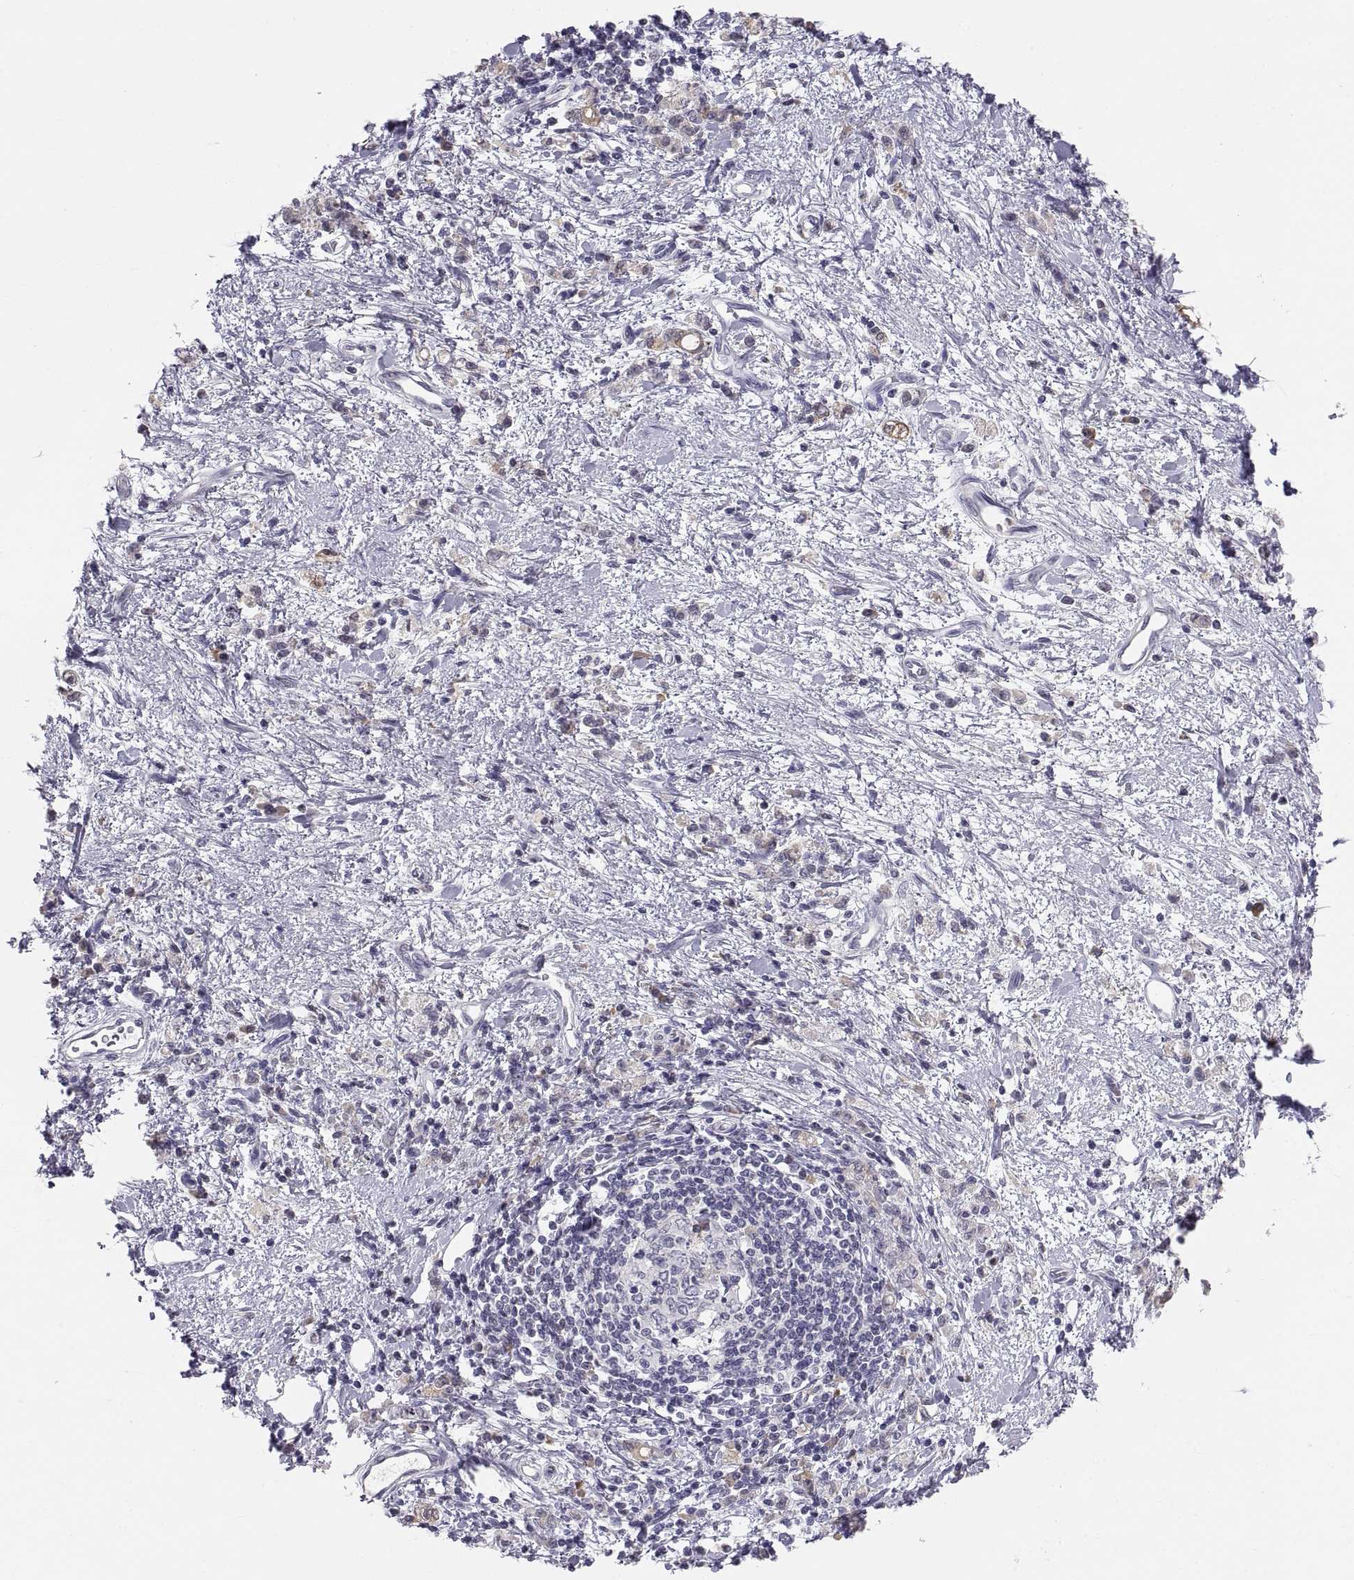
{"staining": {"intensity": "weak", "quantity": "25%-75%", "location": "cytoplasmic/membranous"}, "tissue": "stomach cancer", "cell_type": "Tumor cells", "image_type": "cancer", "snomed": [{"axis": "morphology", "description": "Adenocarcinoma, NOS"}, {"axis": "topography", "description": "Stomach"}], "caption": "Immunohistochemistry (IHC) staining of adenocarcinoma (stomach), which reveals low levels of weak cytoplasmic/membranous positivity in about 25%-75% of tumor cells indicating weak cytoplasmic/membranous protein positivity. The staining was performed using DAB (brown) for protein detection and nuclei were counterstained in hematoxylin (blue).", "gene": "ERO1A", "patient": {"sex": "male", "age": 77}}